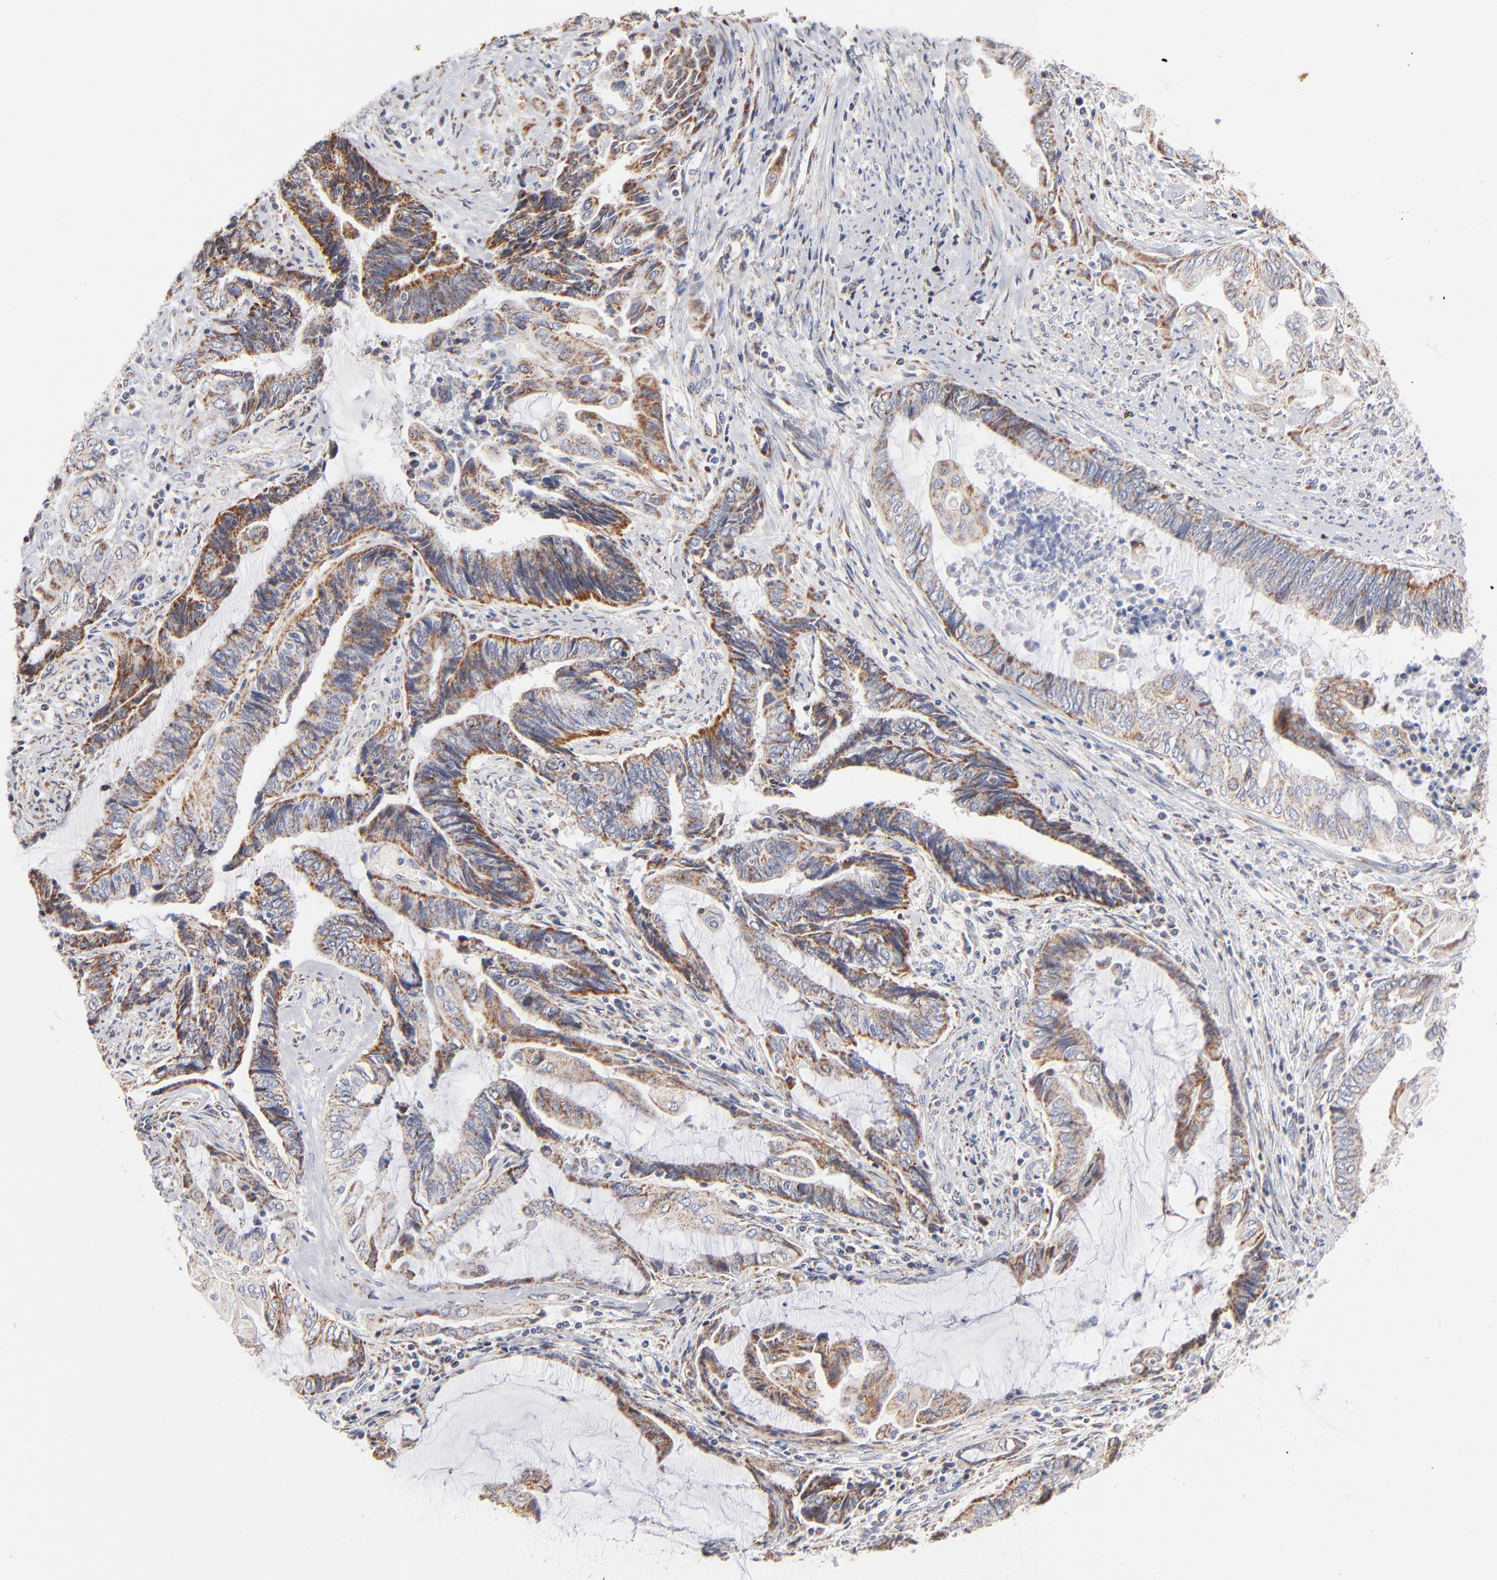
{"staining": {"intensity": "moderate", "quantity": ">75%", "location": "cytoplasmic/membranous"}, "tissue": "endometrial cancer", "cell_type": "Tumor cells", "image_type": "cancer", "snomed": [{"axis": "morphology", "description": "Adenocarcinoma, NOS"}, {"axis": "topography", "description": "Uterus"}, {"axis": "topography", "description": "Endometrium"}], "caption": "Human endometrial cancer (adenocarcinoma) stained with a protein marker exhibits moderate staining in tumor cells.", "gene": "MRPL58", "patient": {"sex": "female", "age": 70}}